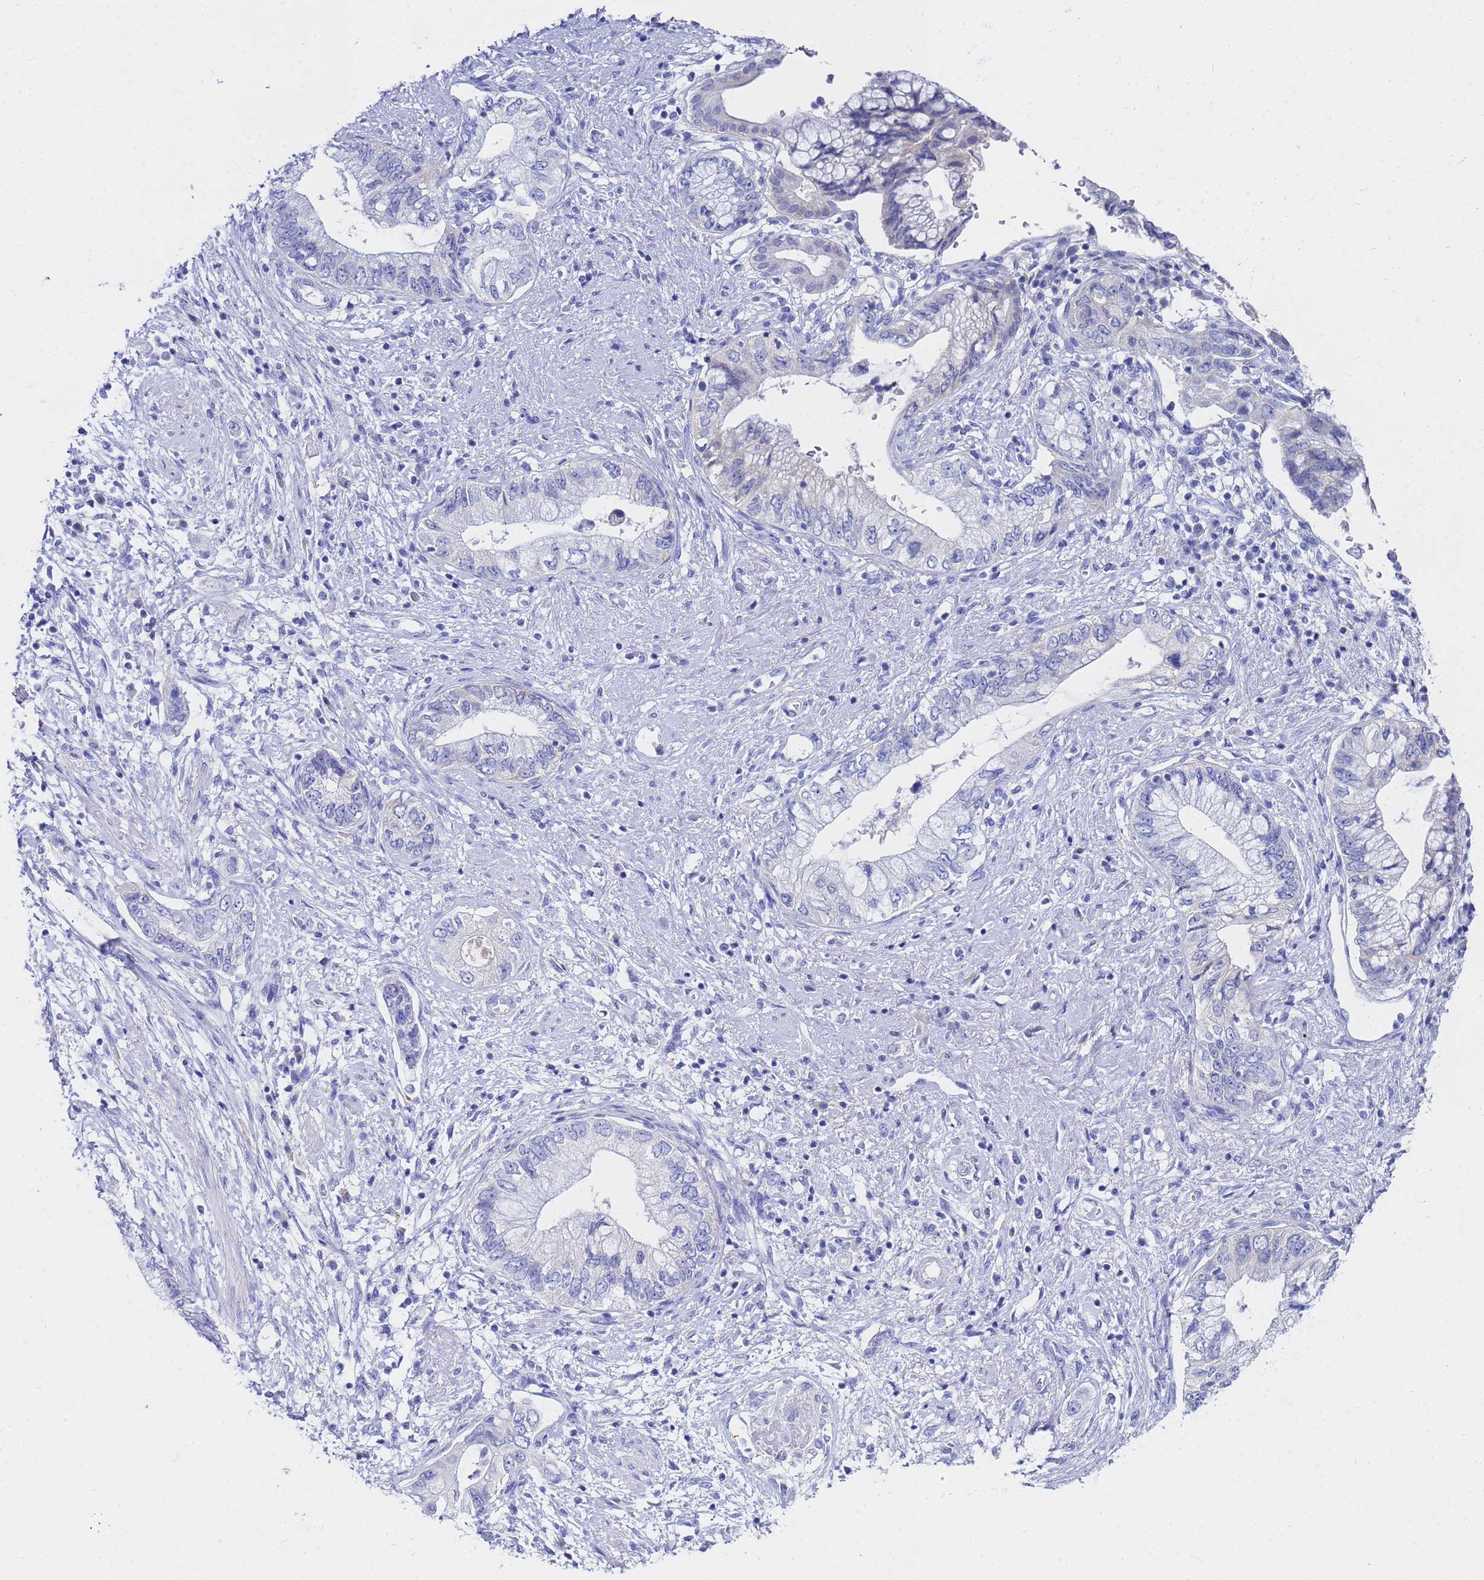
{"staining": {"intensity": "negative", "quantity": "none", "location": "none"}, "tissue": "pancreatic cancer", "cell_type": "Tumor cells", "image_type": "cancer", "snomed": [{"axis": "morphology", "description": "Adenocarcinoma, NOS"}, {"axis": "topography", "description": "Pancreas"}], "caption": "There is no significant staining in tumor cells of pancreatic adenocarcinoma.", "gene": "C2orf72", "patient": {"sex": "female", "age": 73}}